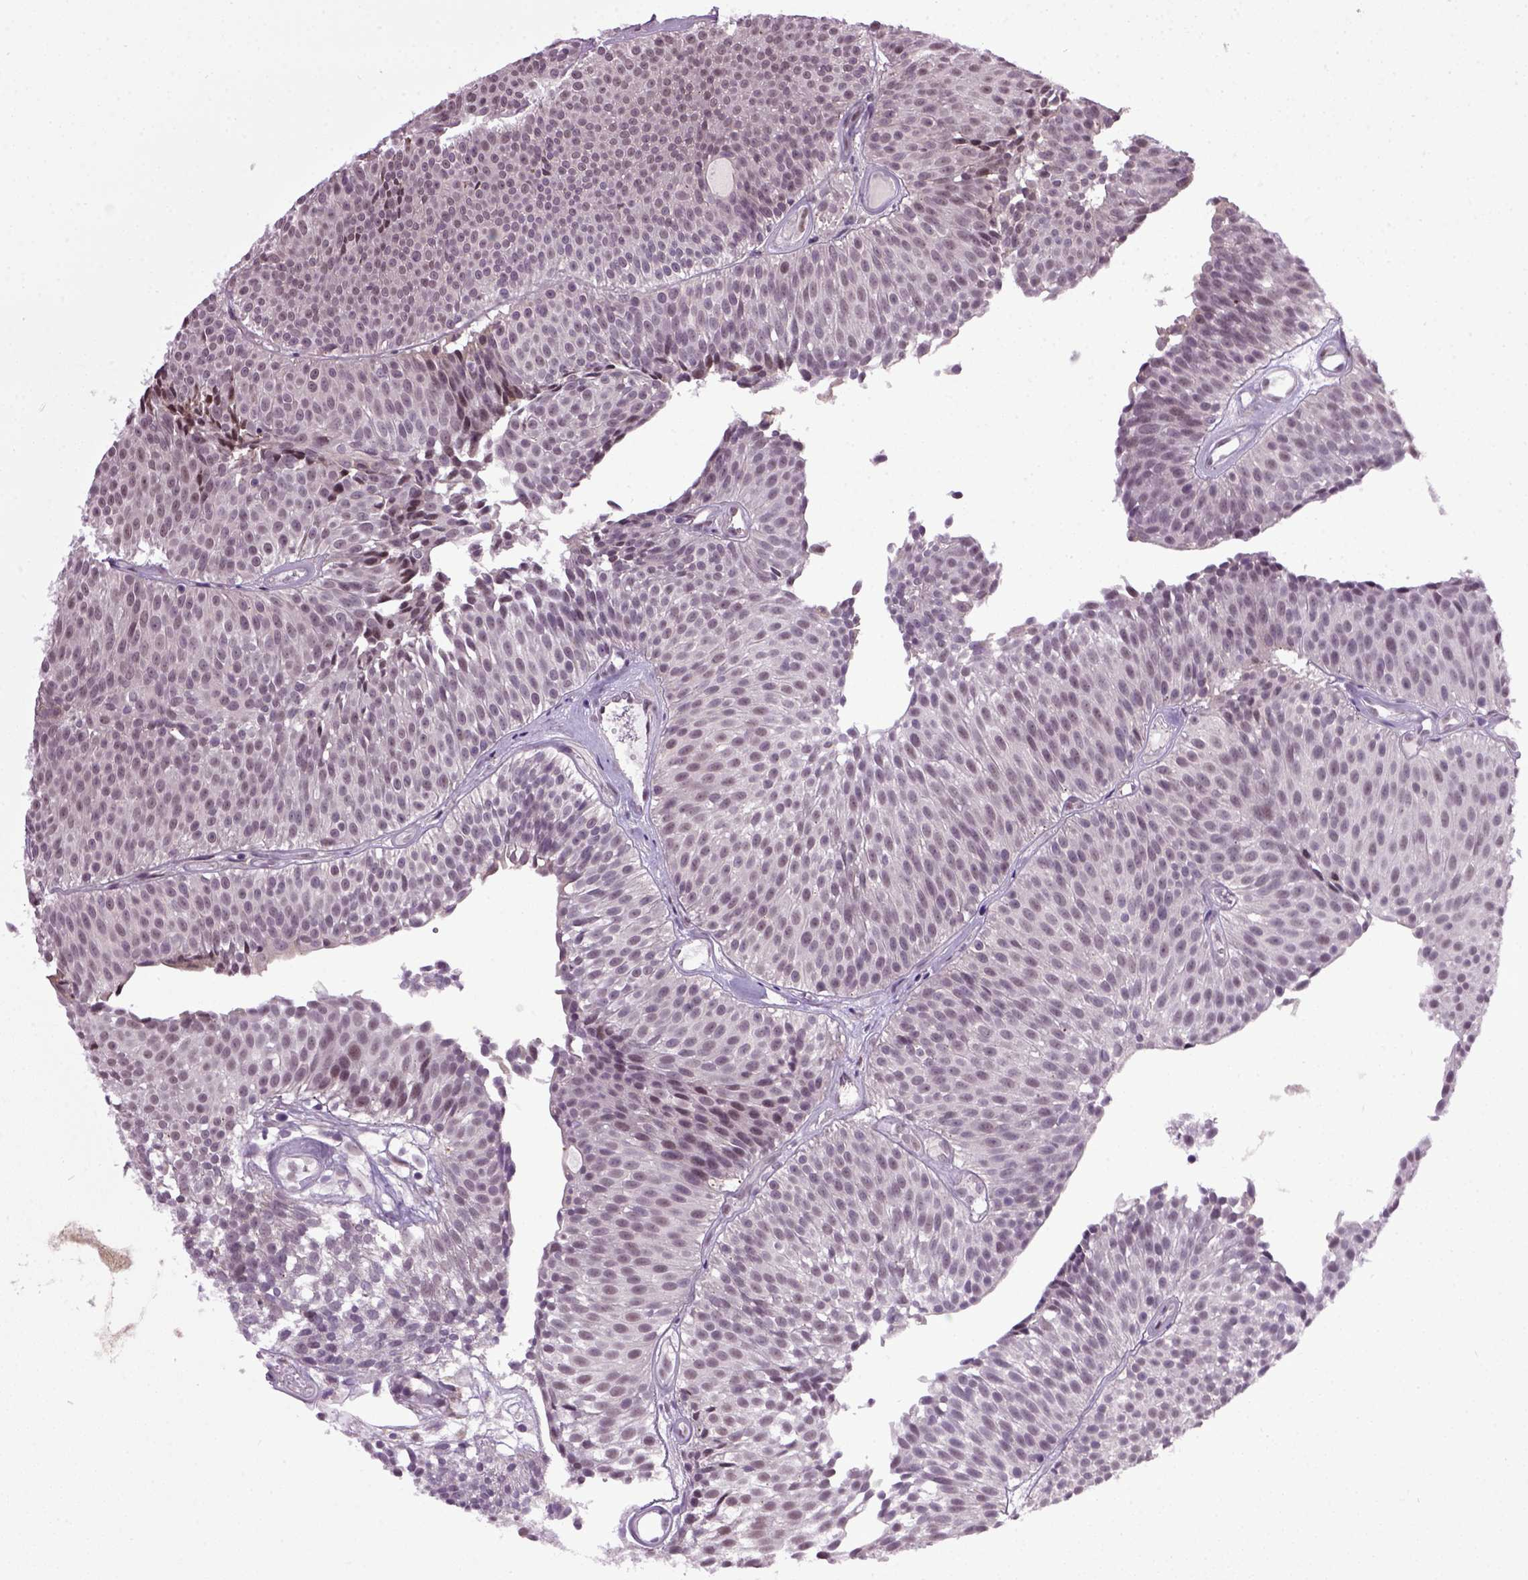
{"staining": {"intensity": "weak", "quantity": "<25%", "location": "nuclear"}, "tissue": "urothelial cancer", "cell_type": "Tumor cells", "image_type": "cancer", "snomed": [{"axis": "morphology", "description": "Urothelial carcinoma, Low grade"}, {"axis": "topography", "description": "Urinary bladder"}], "caption": "A histopathology image of urothelial cancer stained for a protein demonstrates no brown staining in tumor cells.", "gene": "RAB43", "patient": {"sex": "male", "age": 63}}